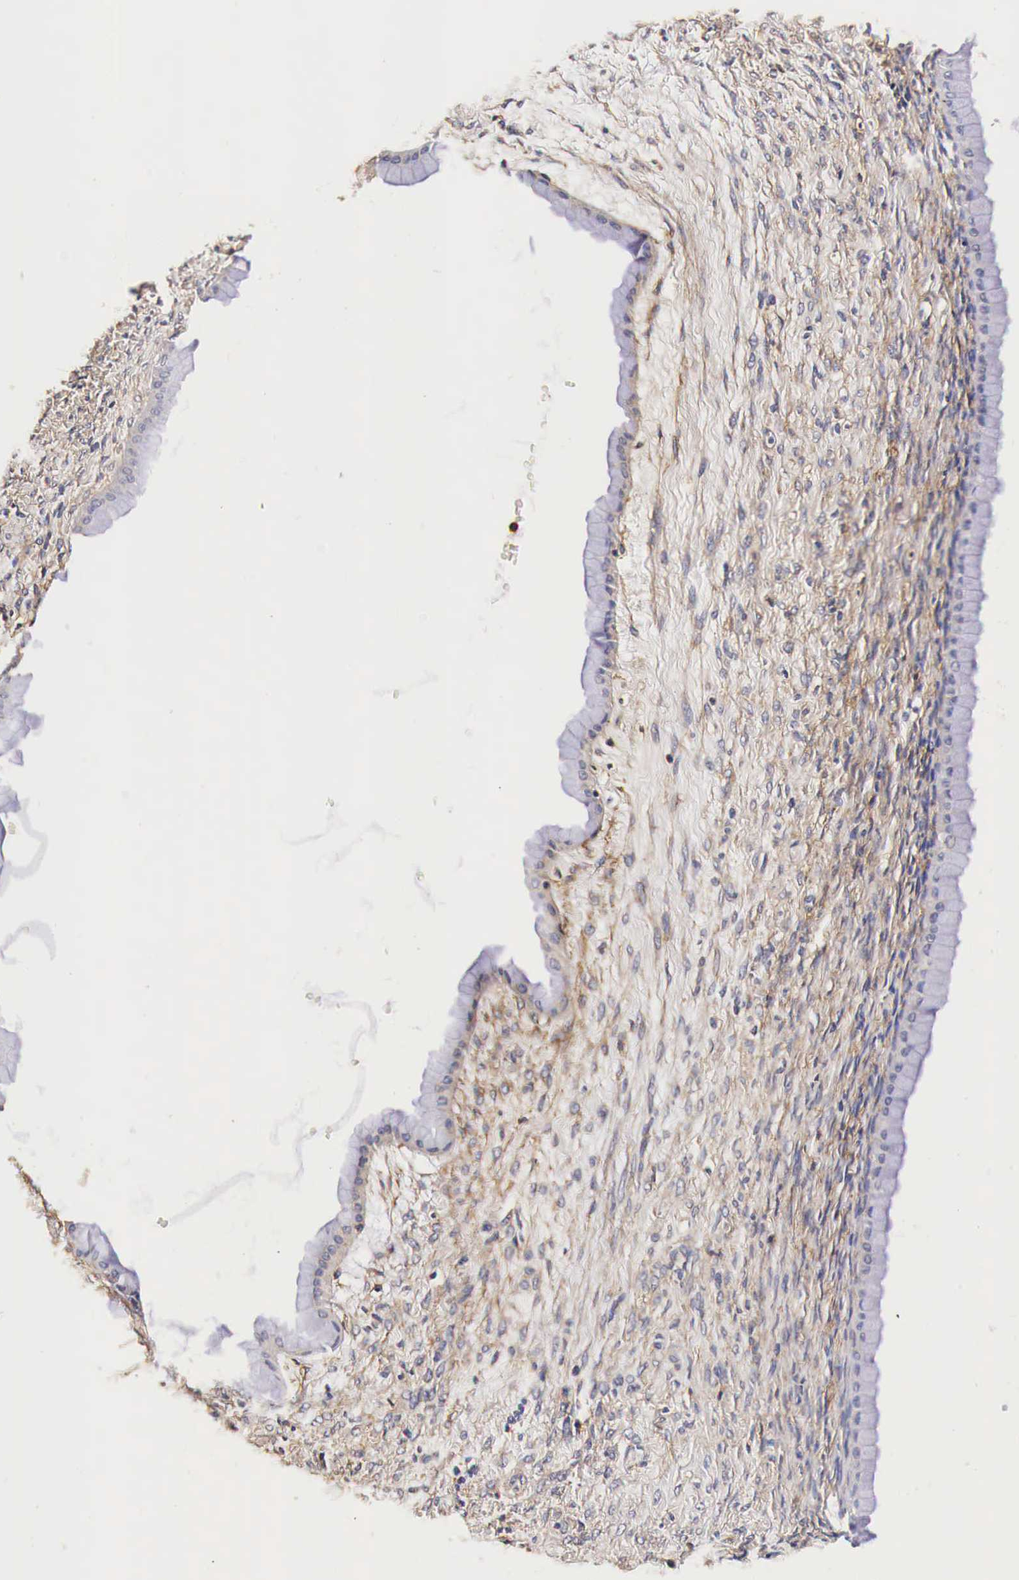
{"staining": {"intensity": "negative", "quantity": "none", "location": "none"}, "tissue": "ovarian cancer", "cell_type": "Tumor cells", "image_type": "cancer", "snomed": [{"axis": "morphology", "description": "Cystadenocarcinoma, mucinous, NOS"}, {"axis": "topography", "description": "Ovary"}], "caption": "DAB immunohistochemical staining of mucinous cystadenocarcinoma (ovarian) demonstrates no significant positivity in tumor cells.", "gene": "RP2", "patient": {"sex": "female", "age": 25}}